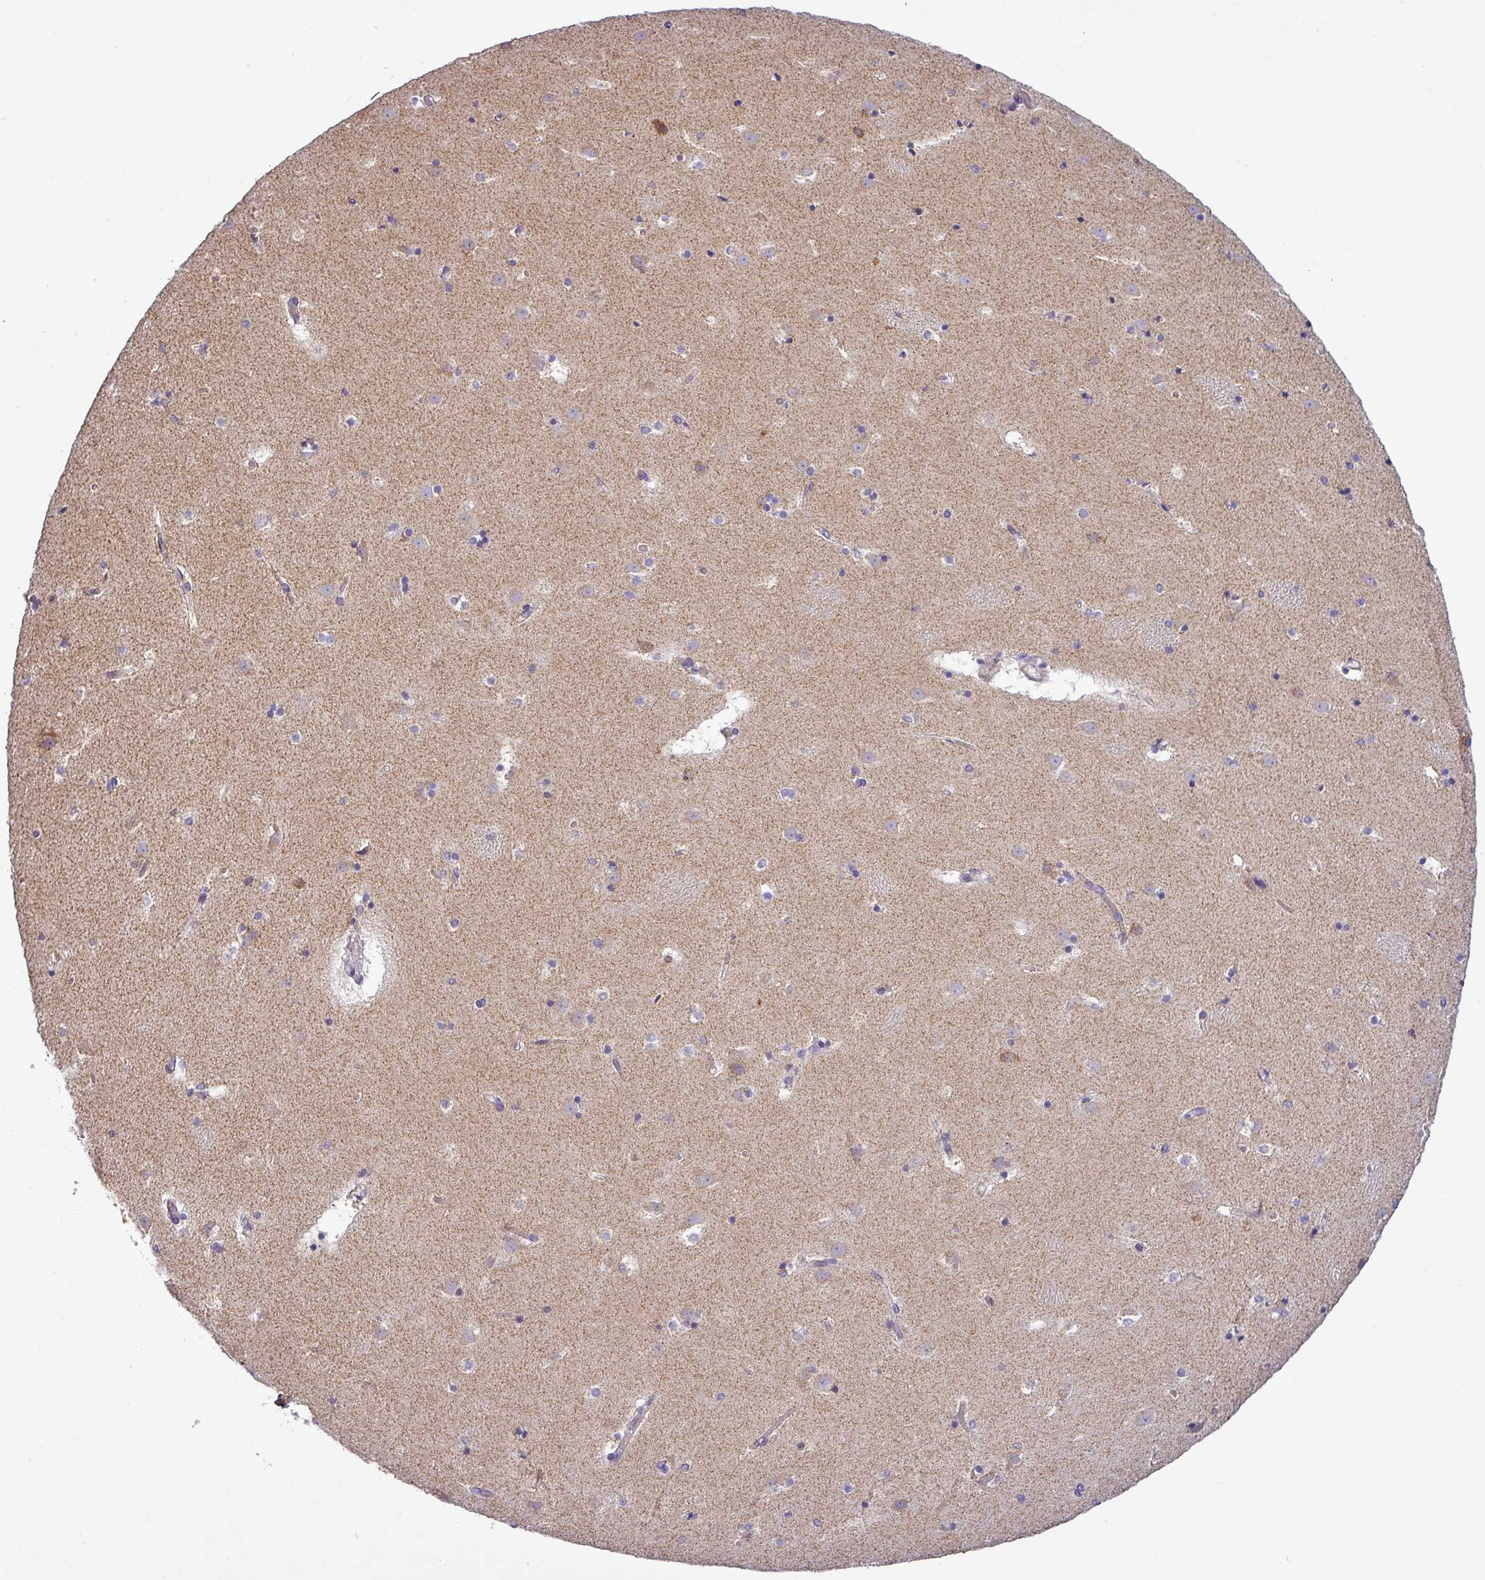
{"staining": {"intensity": "weak", "quantity": "25%-75%", "location": "cytoplasmic/membranous"}, "tissue": "caudate", "cell_type": "Glial cells", "image_type": "normal", "snomed": [{"axis": "morphology", "description": "Normal tissue, NOS"}, {"axis": "topography", "description": "Lateral ventricle wall"}], "caption": "An immunohistochemistry (IHC) image of unremarkable tissue is shown. Protein staining in brown labels weak cytoplasmic/membranous positivity in caudate within glial cells.", "gene": "PNMA6A", "patient": {"sex": "male", "age": 45}}